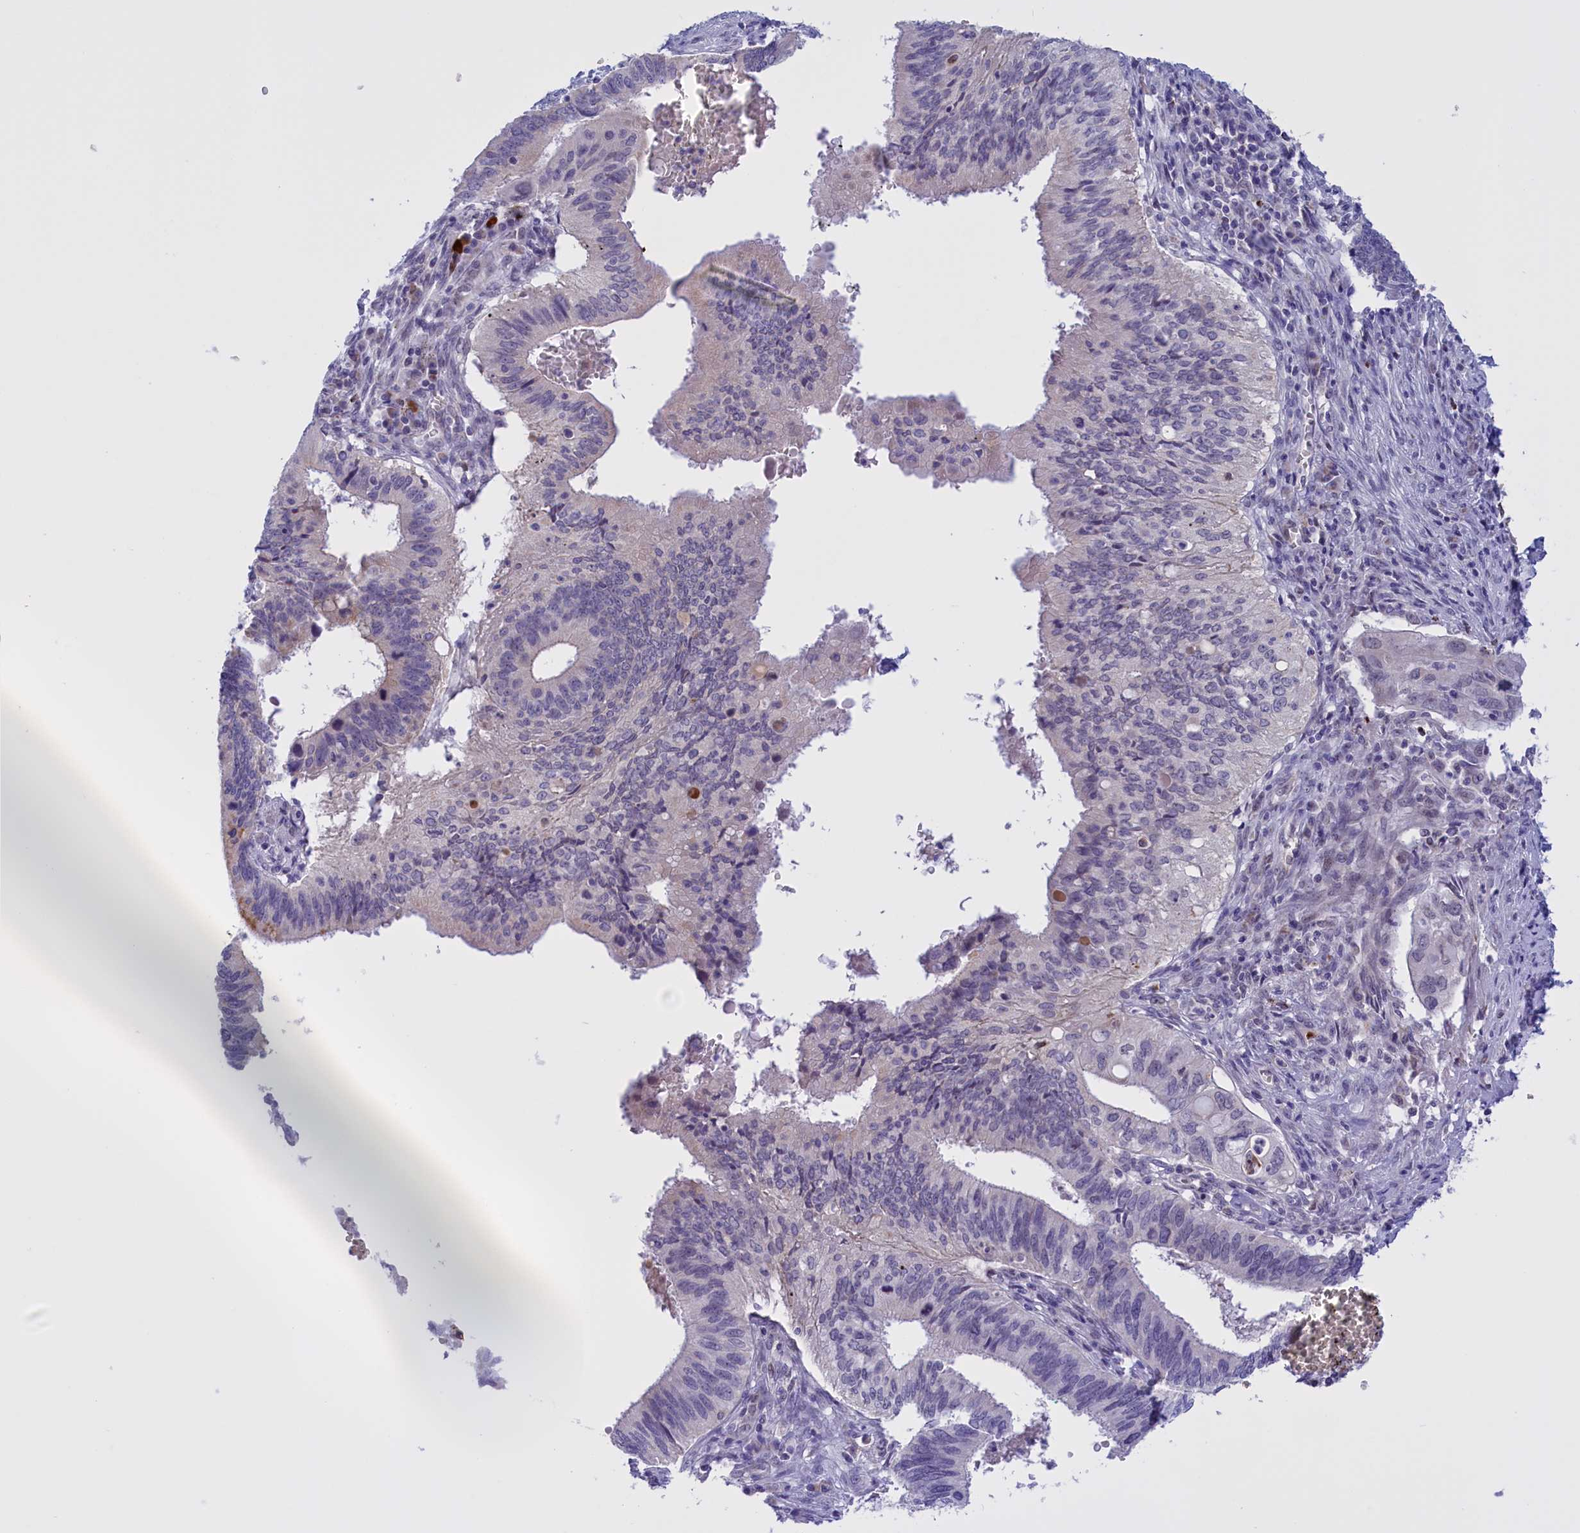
{"staining": {"intensity": "negative", "quantity": "none", "location": "none"}, "tissue": "cervical cancer", "cell_type": "Tumor cells", "image_type": "cancer", "snomed": [{"axis": "morphology", "description": "Adenocarcinoma, NOS"}, {"axis": "topography", "description": "Cervix"}], "caption": "Immunohistochemistry (IHC) of human cervical cancer (adenocarcinoma) exhibits no staining in tumor cells.", "gene": "FAM149B1", "patient": {"sex": "female", "age": 42}}